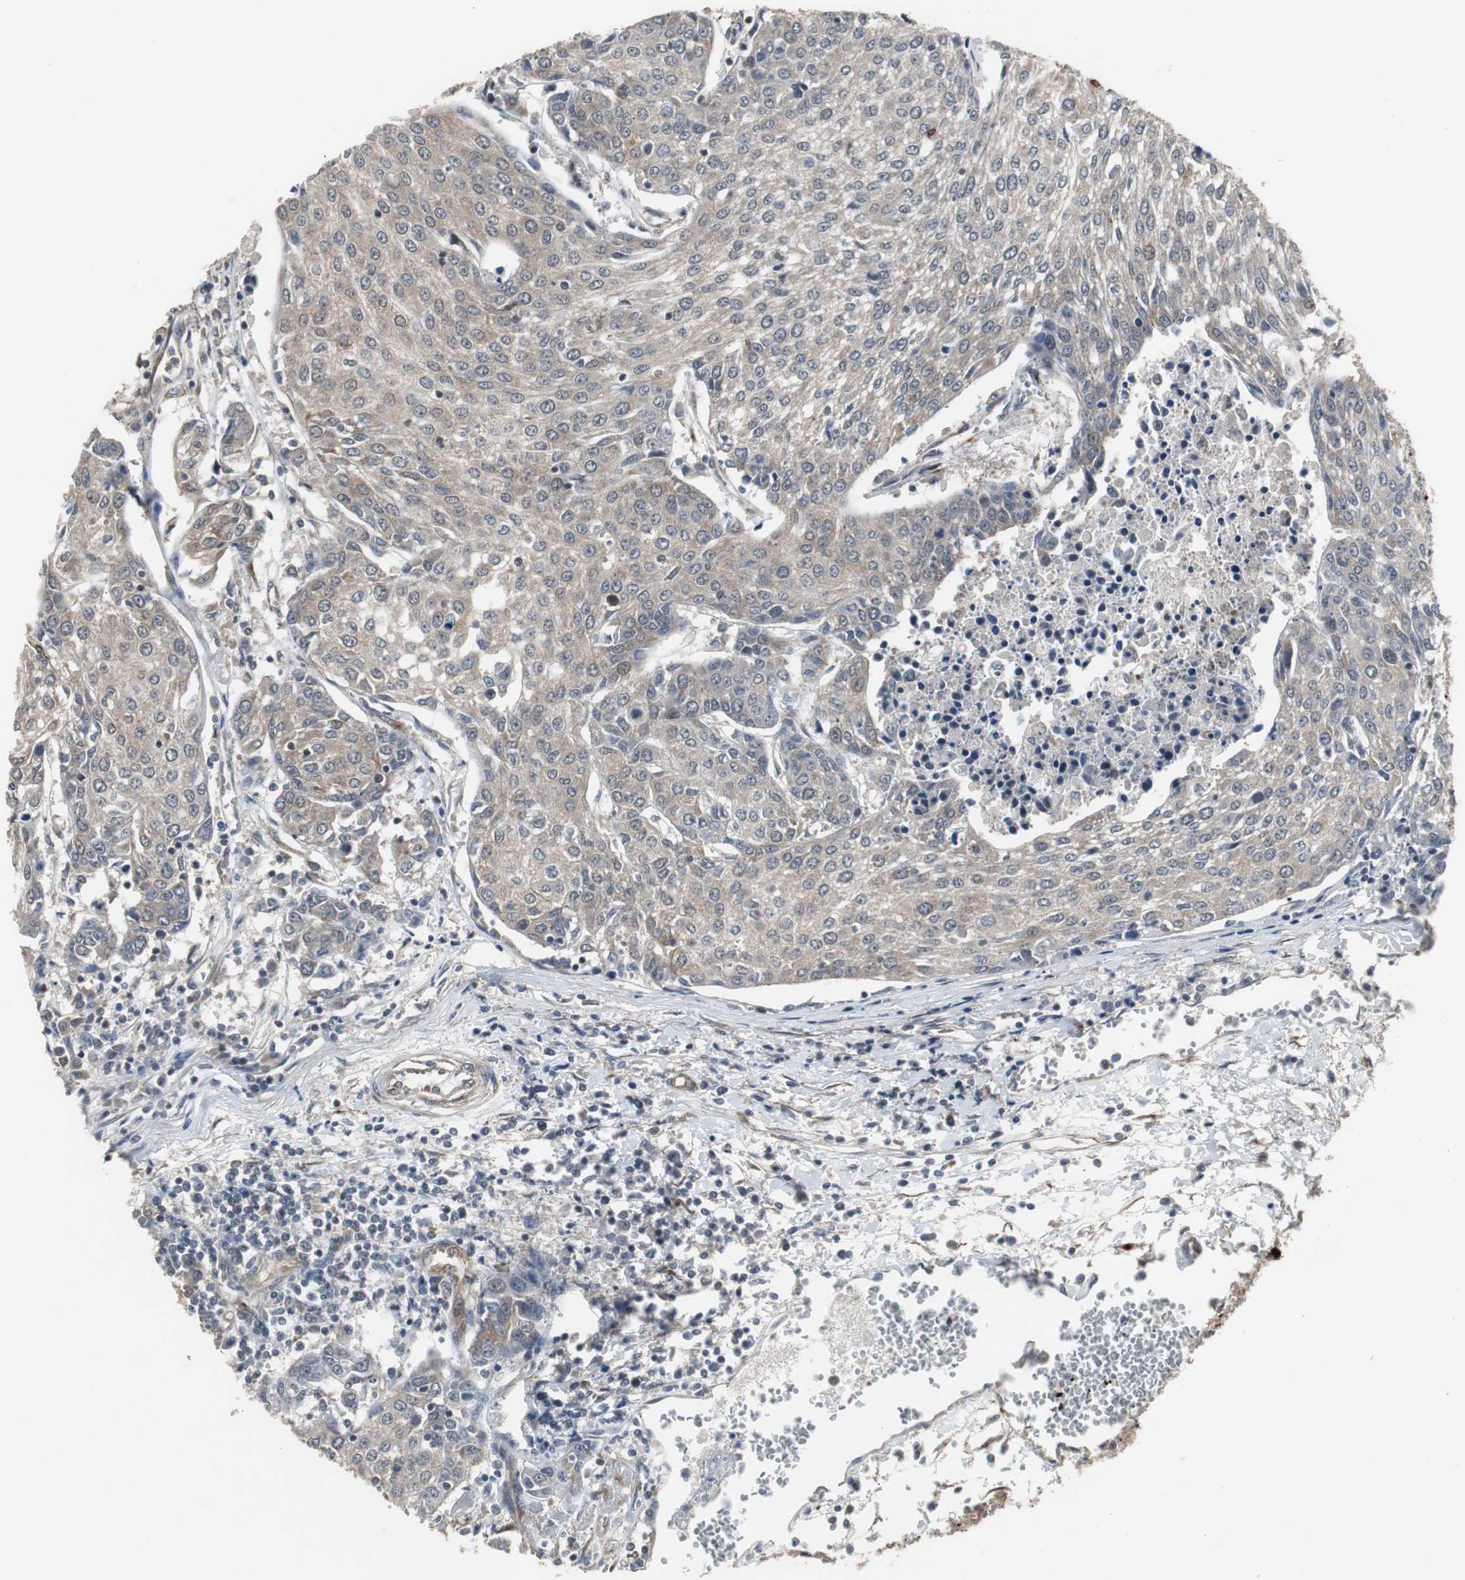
{"staining": {"intensity": "weak", "quantity": ">75%", "location": "cytoplasmic/membranous"}, "tissue": "urothelial cancer", "cell_type": "Tumor cells", "image_type": "cancer", "snomed": [{"axis": "morphology", "description": "Urothelial carcinoma, High grade"}, {"axis": "topography", "description": "Urinary bladder"}], "caption": "Urothelial cancer stained for a protein reveals weak cytoplasmic/membranous positivity in tumor cells.", "gene": "ATP2B2", "patient": {"sex": "female", "age": 85}}